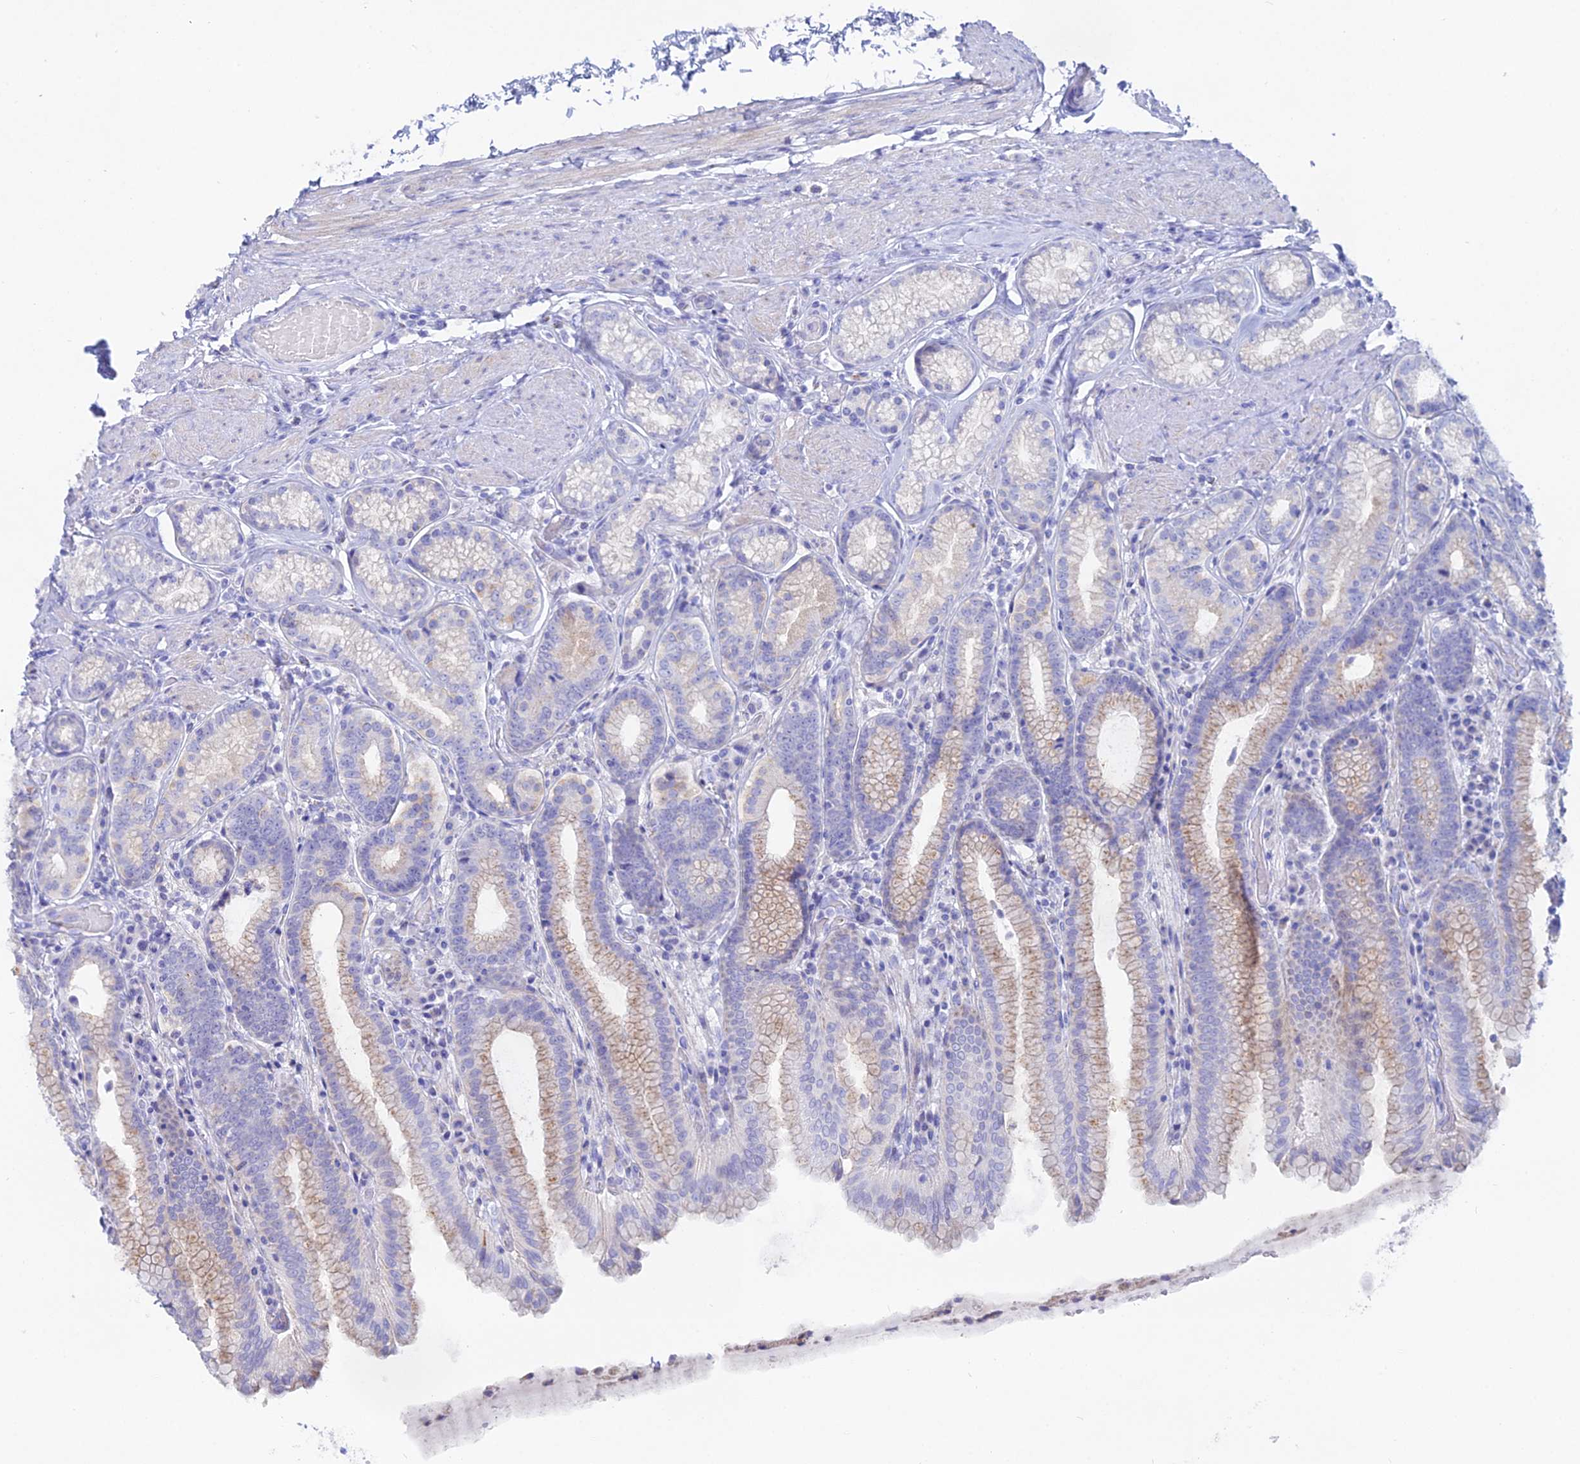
{"staining": {"intensity": "moderate", "quantity": "25%-75%", "location": "cytoplasmic/membranous"}, "tissue": "stomach", "cell_type": "Glandular cells", "image_type": "normal", "snomed": [{"axis": "morphology", "description": "Normal tissue, NOS"}, {"axis": "topography", "description": "Stomach, upper"}, {"axis": "topography", "description": "Stomach, lower"}], "caption": "Immunohistochemical staining of normal stomach reveals 25%-75% levels of moderate cytoplasmic/membranous protein staining in about 25%-75% of glandular cells.", "gene": "DHX34", "patient": {"sex": "female", "age": 76}}